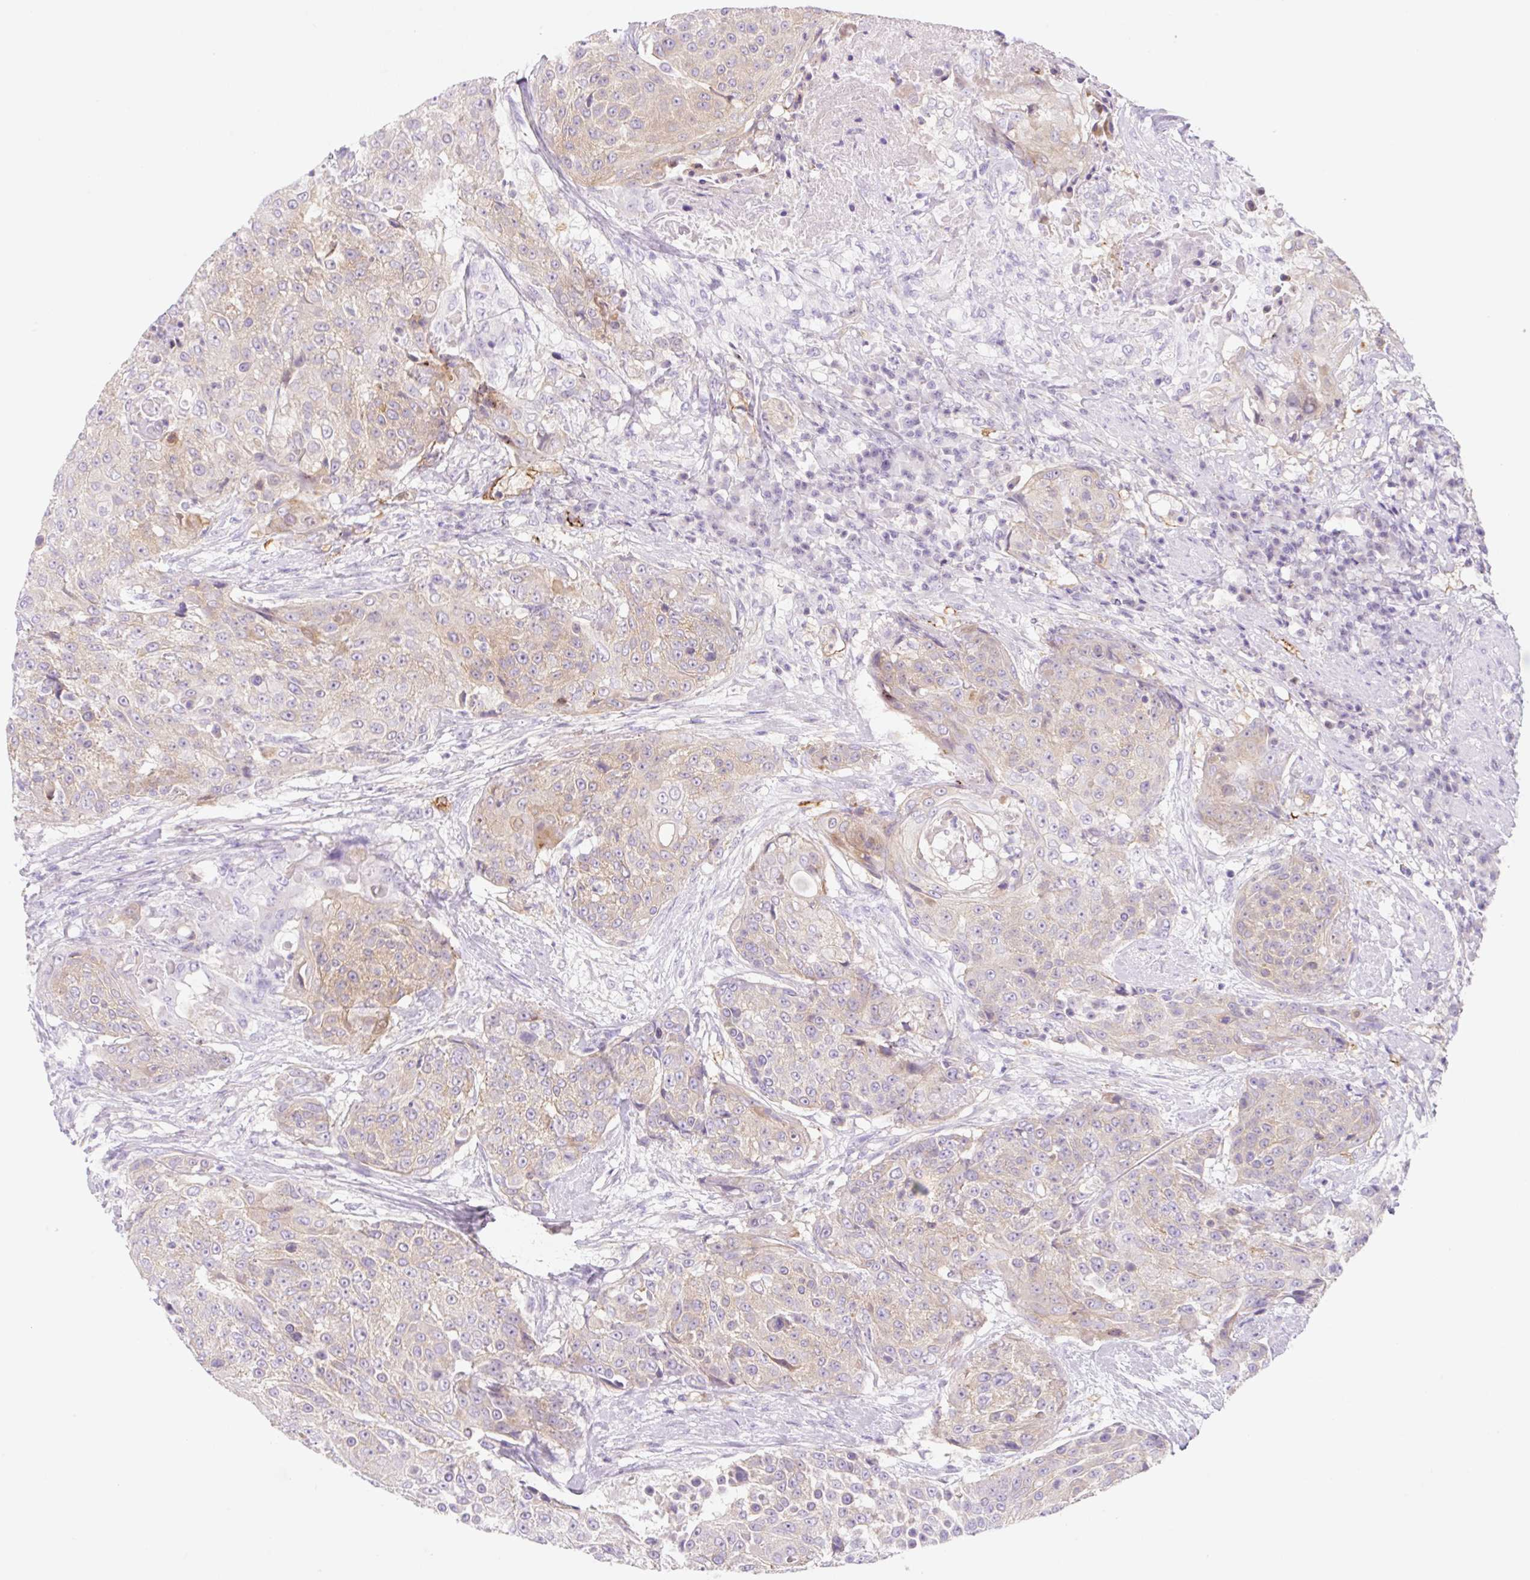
{"staining": {"intensity": "weak", "quantity": "25%-75%", "location": "cytoplasmic/membranous"}, "tissue": "urothelial cancer", "cell_type": "Tumor cells", "image_type": "cancer", "snomed": [{"axis": "morphology", "description": "Urothelial carcinoma, High grade"}, {"axis": "topography", "description": "Urinary bladder"}], "caption": "Immunohistochemical staining of human high-grade urothelial carcinoma displays low levels of weak cytoplasmic/membranous protein expression in about 25%-75% of tumor cells.", "gene": "LYVE1", "patient": {"sex": "female", "age": 63}}